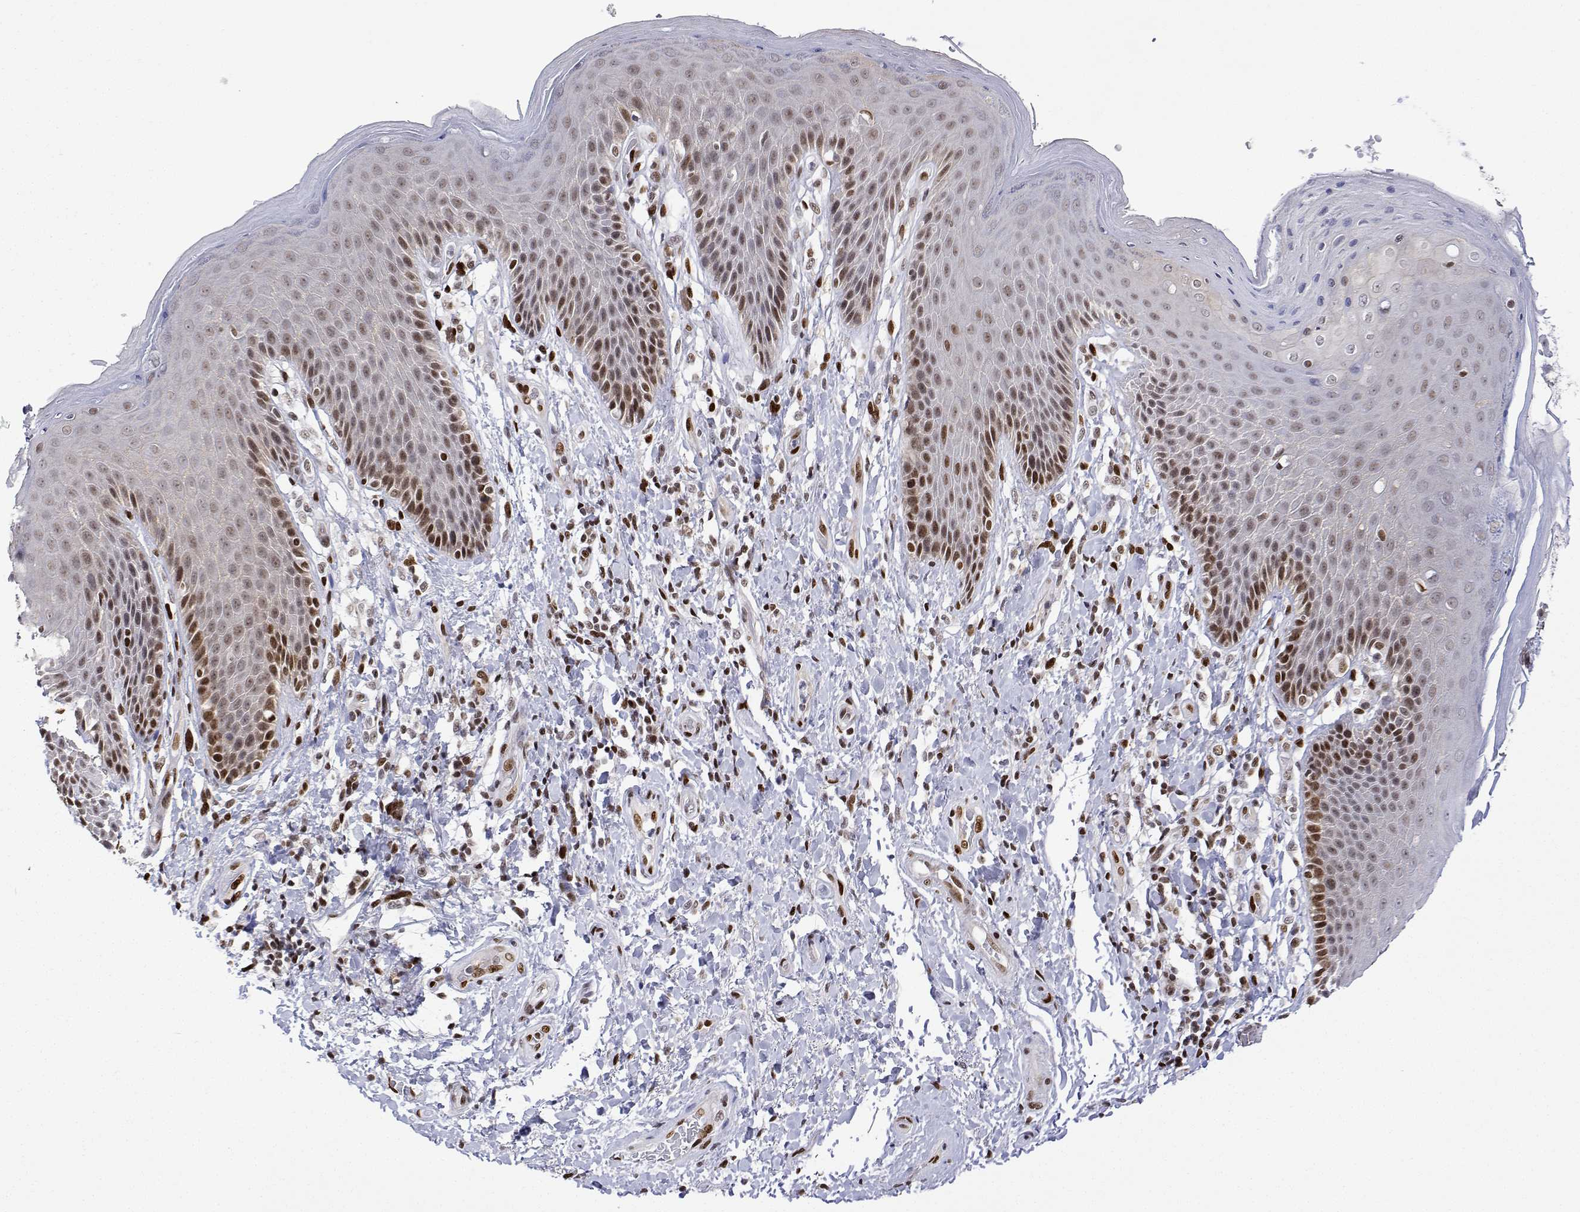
{"staining": {"intensity": "strong", "quantity": "25%-75%", "location": "nuclear"}, "tissue": "skin", "cell_type": "Epidermal cells", "image_type": "normal", "snomed": [{"axis": "morphology", "description": "Normal tissue, NOS"}, {"axis": "topography", "description": "Anal"}, {"axis": "topography", "description": "Peripheral nerve tissue"}], "caption": "High-magnification brightfield microscopy of unremarkable skin stained with DAB (brown) and counterstained with hematoxylin (blue). epidermal cells exhibit strong nuclear staining is identified in approximately25%-75% of cells. The staining was performed using DAB (3,3'-diaminobenzidine), with brown indicating positive protein expression. Nuclei are stained blue with hematoxylin.", "gene": "XPC", "patient": {"sex": "male", "age": 51}}